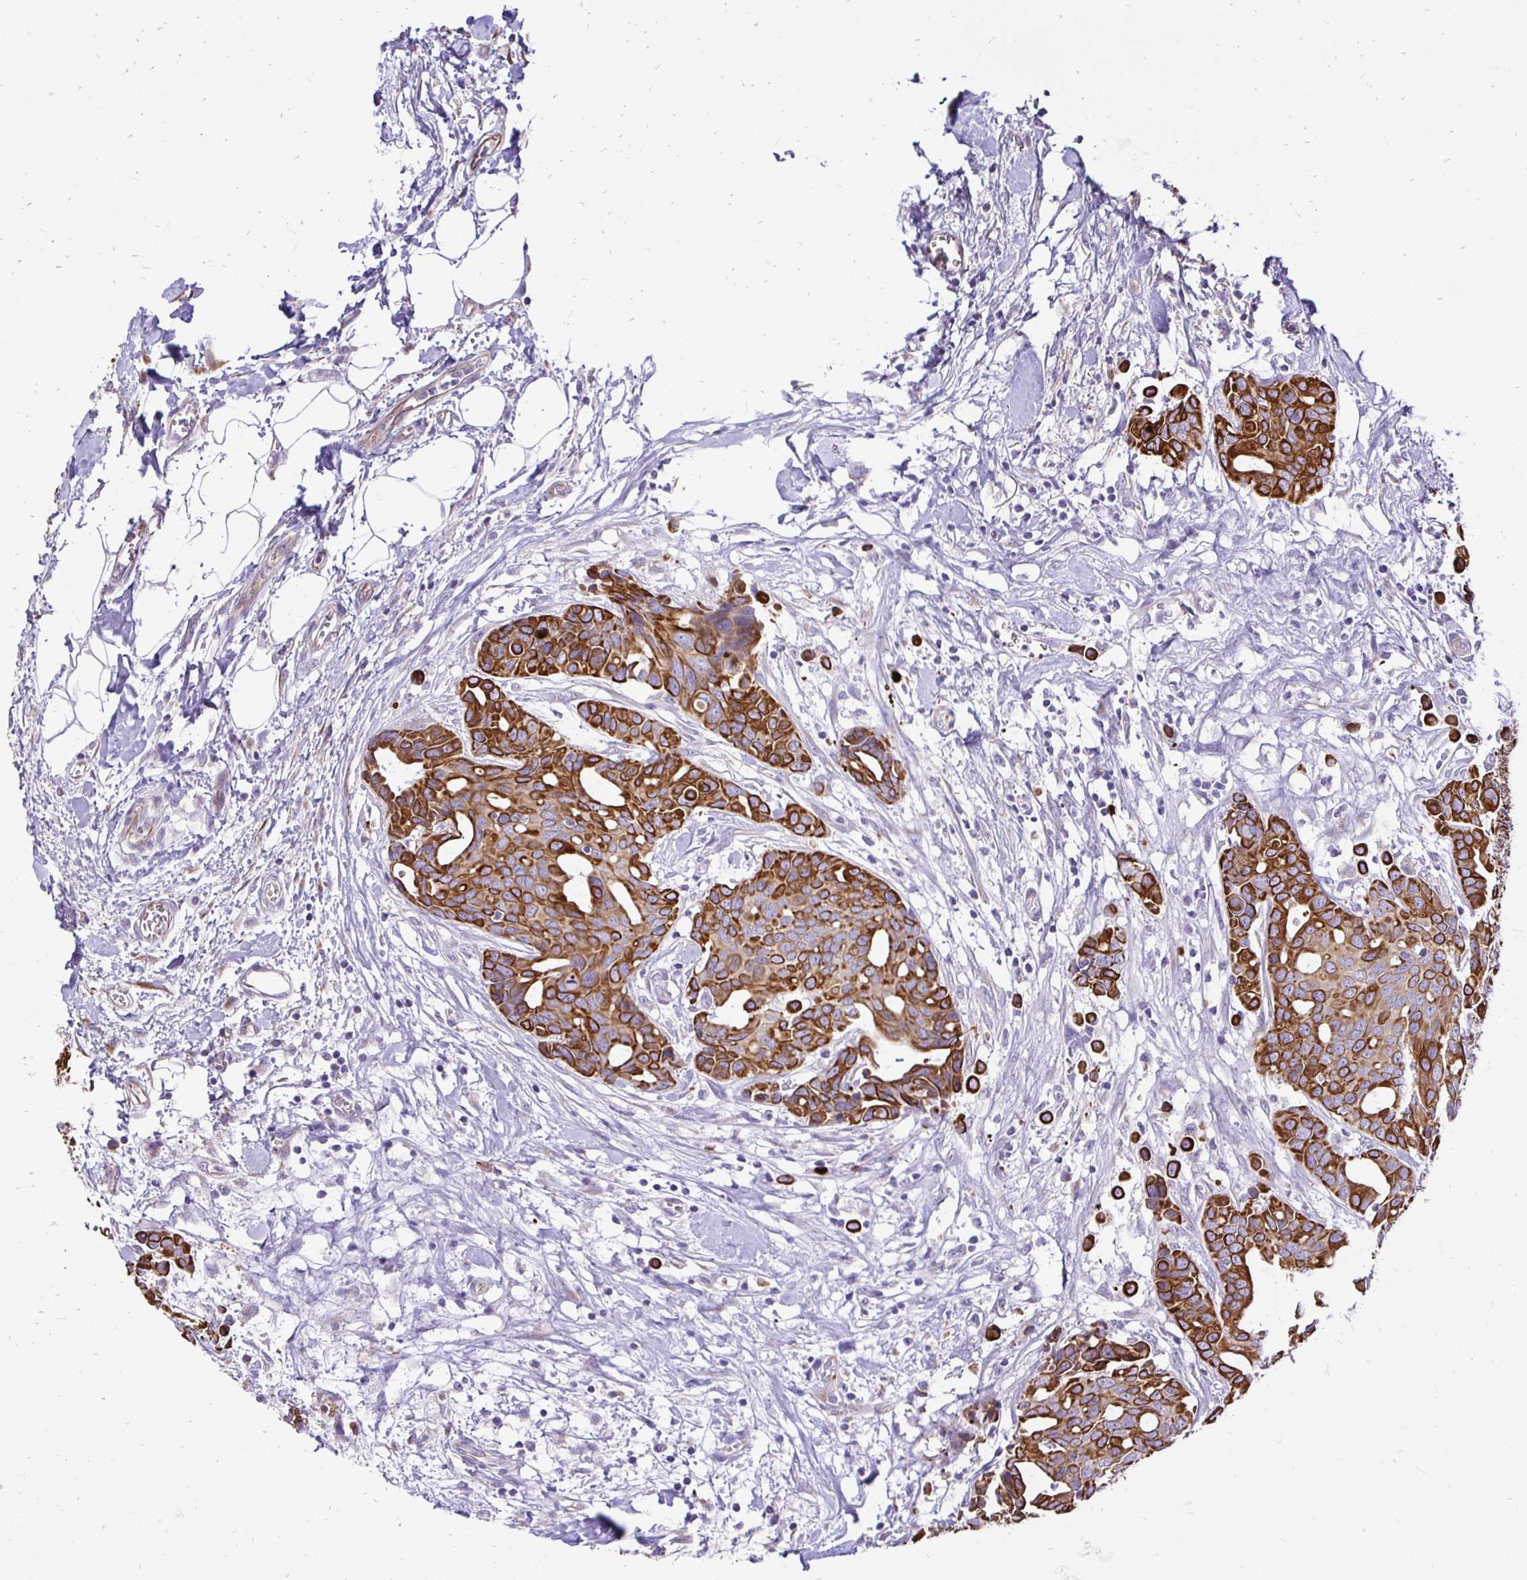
{"staining": {"intensity": "strong", "quantity": ">75%", "location": "cytoplasmic/membranous"}, "tissue": "breast cancer", "cell_type": "Tumor cells", "image_type": "cancer", "snomed": [{"axis": "morphology", "description": "Duct carcinoma"}, {"axis": "topography", "description": "Breast"}], "caption": "Breast cancer stained for a protein shows strong cytoplasmic/membranous positivity in tumor cells. The staining was performed using DAB (3,3'-diaminobenzidine) to visualize the protein expression in brown, while the nuclei were stained in blue with hematoxylin (Magnification: 20x).", "gene": "TAF1D", "patient": {"sex": "female", "age": 54}}